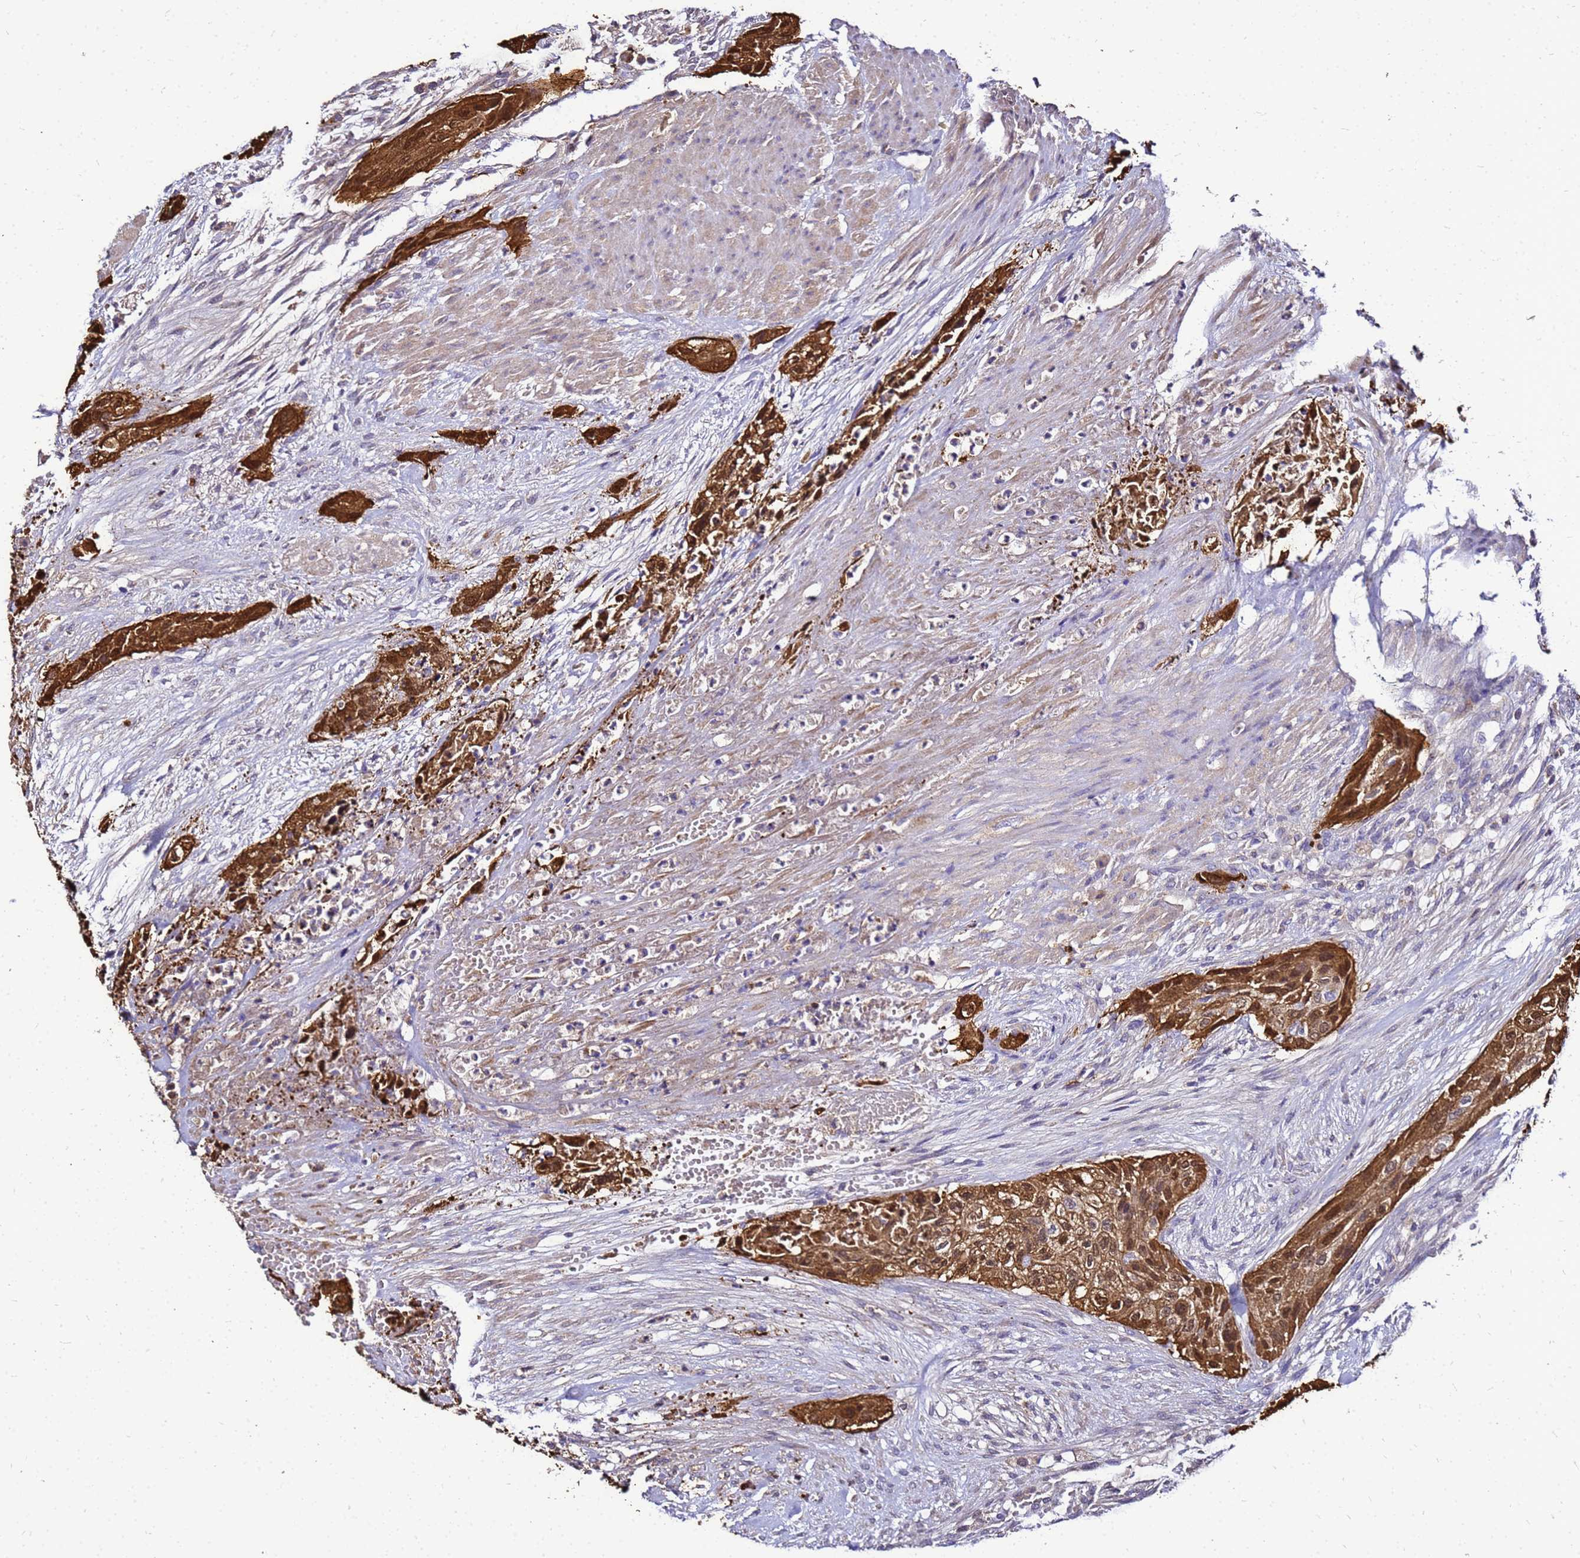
{"staining": {"intensity": "strong", "quantity": ">75%", "location": "cytoplasmic/membranous,nuclear"}, "tissue": "urothelial cancer", "cell_type": "Tumor cells", "image_type": "cancer", "snomed": [{"axis": "morphology", "description": "Urothelial carcinoma, High grade"}, {"axis": "topography", "description": "Urinary bladder"}], "caption": "Brown immunohistochemical staining in human urothelial cancer displays strong cytoplasmic/membranous and nuclear positivity in about >75% of tumor cells.", "gene": "S100A2", "patient": {"sex": "male", "age": 35}}